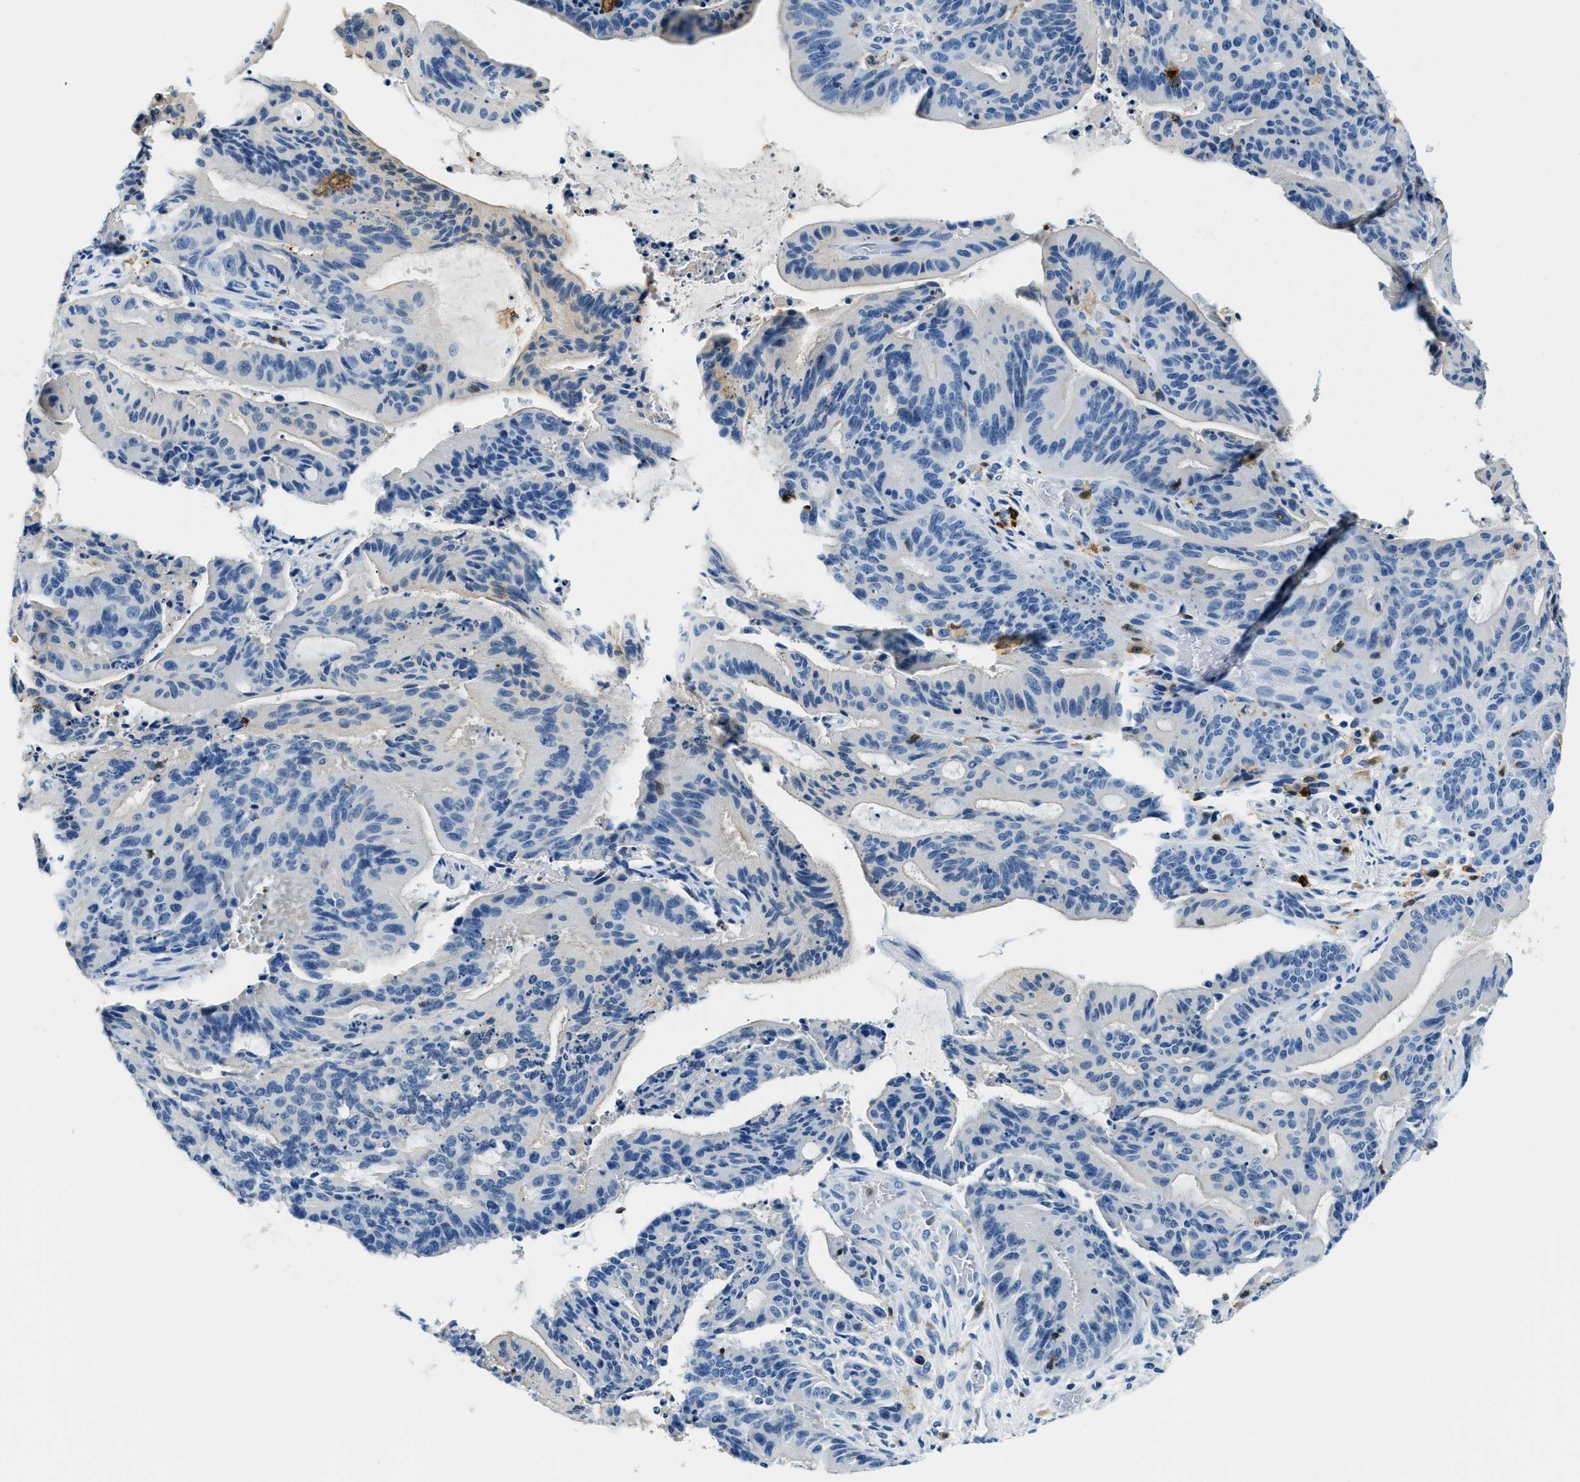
{"staining": {"intensity": "negative", "quantity": "none", "location": "none"}, "tissue": "liver cancer", "cell_type": "Tumor cells", "image_type": "cancer", "snomed": [{"axis": "morphology", "description": "Normal tissue, NOS"}, {"axis": "morphology", "description": "Cholangiocarcinoma"}, {"axis": "topography", "description": "Liver"}, {"axis": "topography", "description": "Peripheral nerve tissue"}], "caption": "The photomicrograph reveals no staining of tumor cells in liver cancer (cholangiocarcinoma).", "gene": "CAPG", "patient": {"sex": "female", "age": 73}}